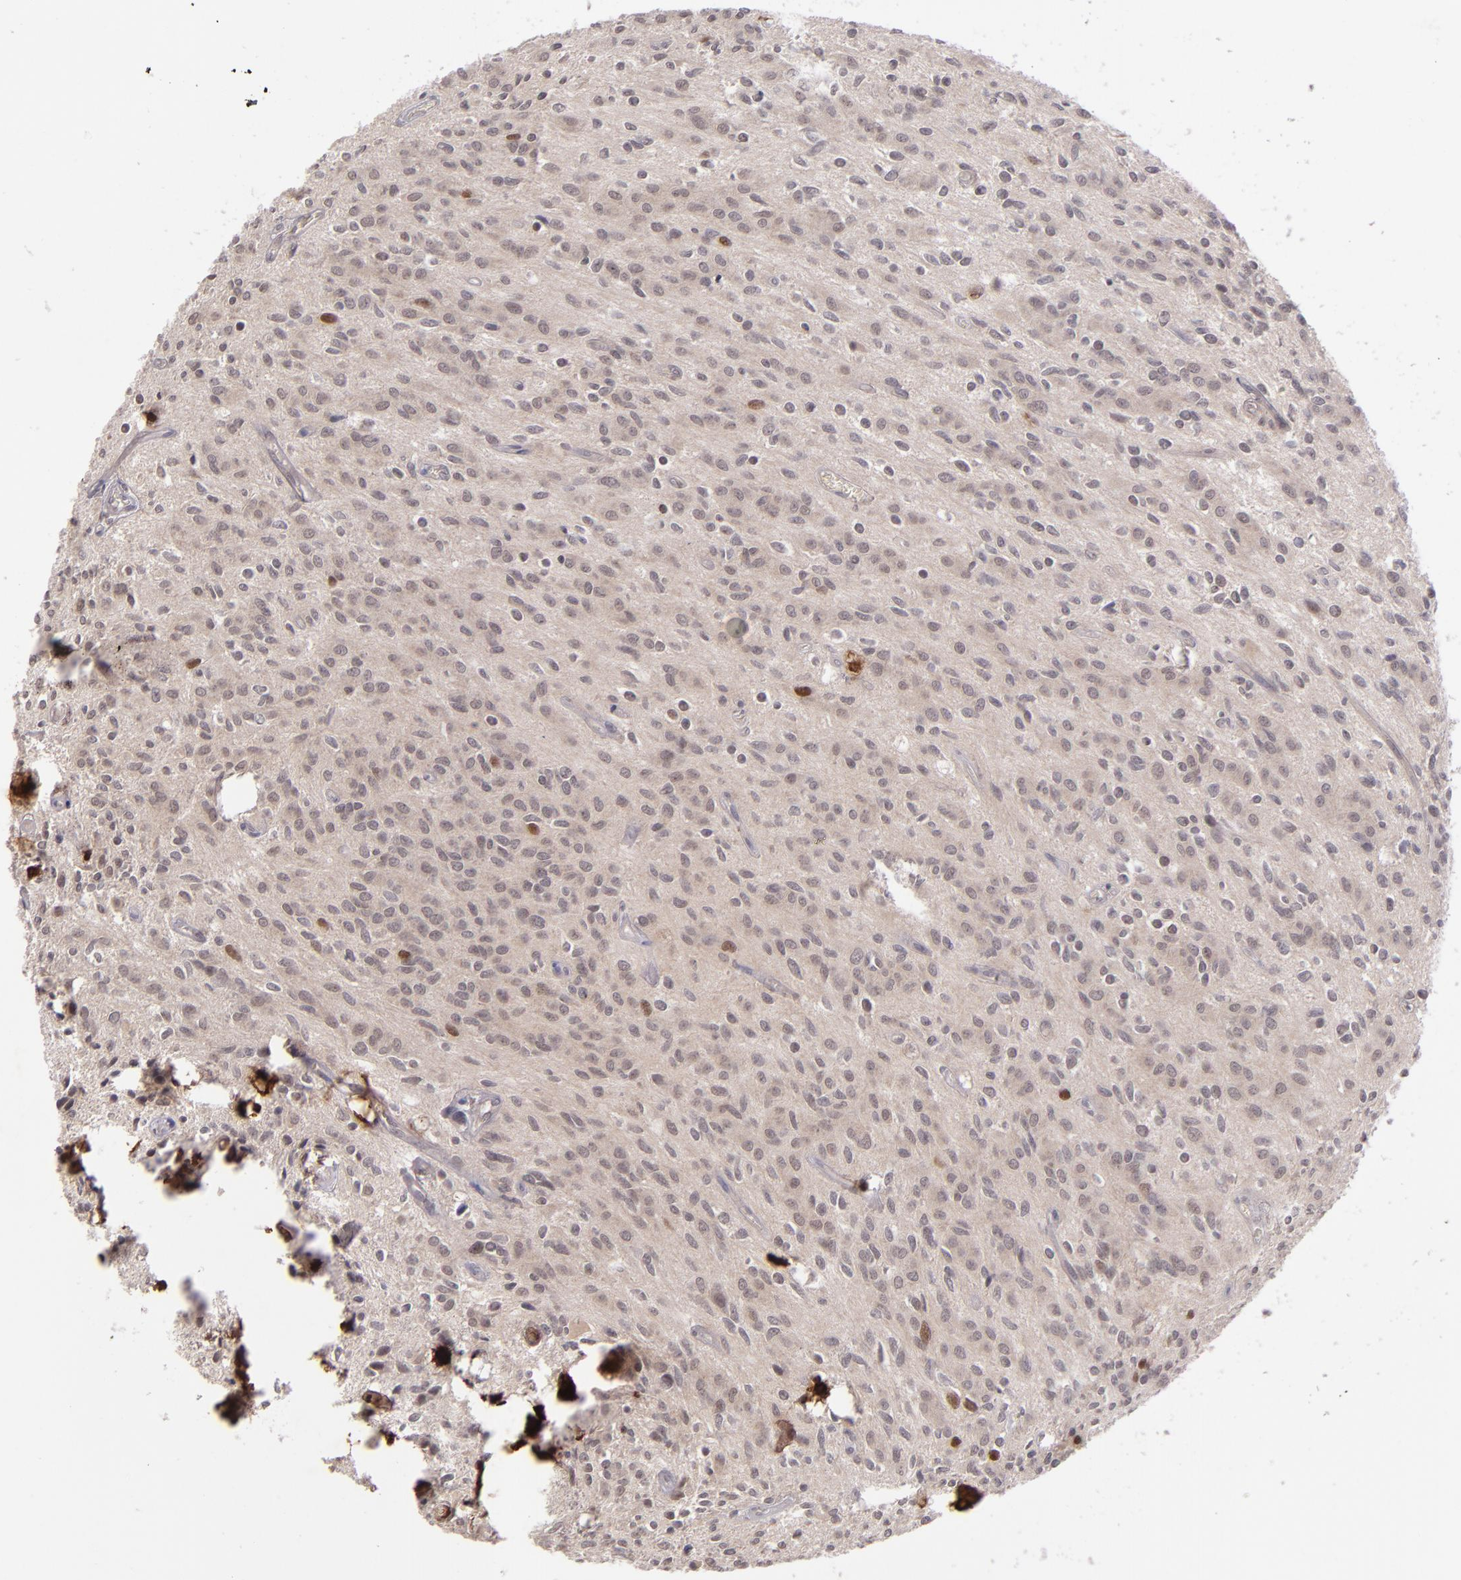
{"staining": {"intensity": "moderate", "quantity": "<25%", "location": "cytoplasmic/membranous,nuclear"}, "tissue": "glioma", "cell_type": "Tumor cells", "image_type": "cancer", "snomed": [{"axis": "morphology", "description": "Glioma, malignant, Low grade"}, {"axis": "topography", "description": "Brain"}], "caption": "DAB (3,3'-diaminobenzidine) immunohistochemical staining of human glioma displays moderate cytoplasmic/membranous and nuclear protein positivity in about <25% of tumor cells.", "gene": "CDC7", "patient": {"sex": "female", "age": 15}}